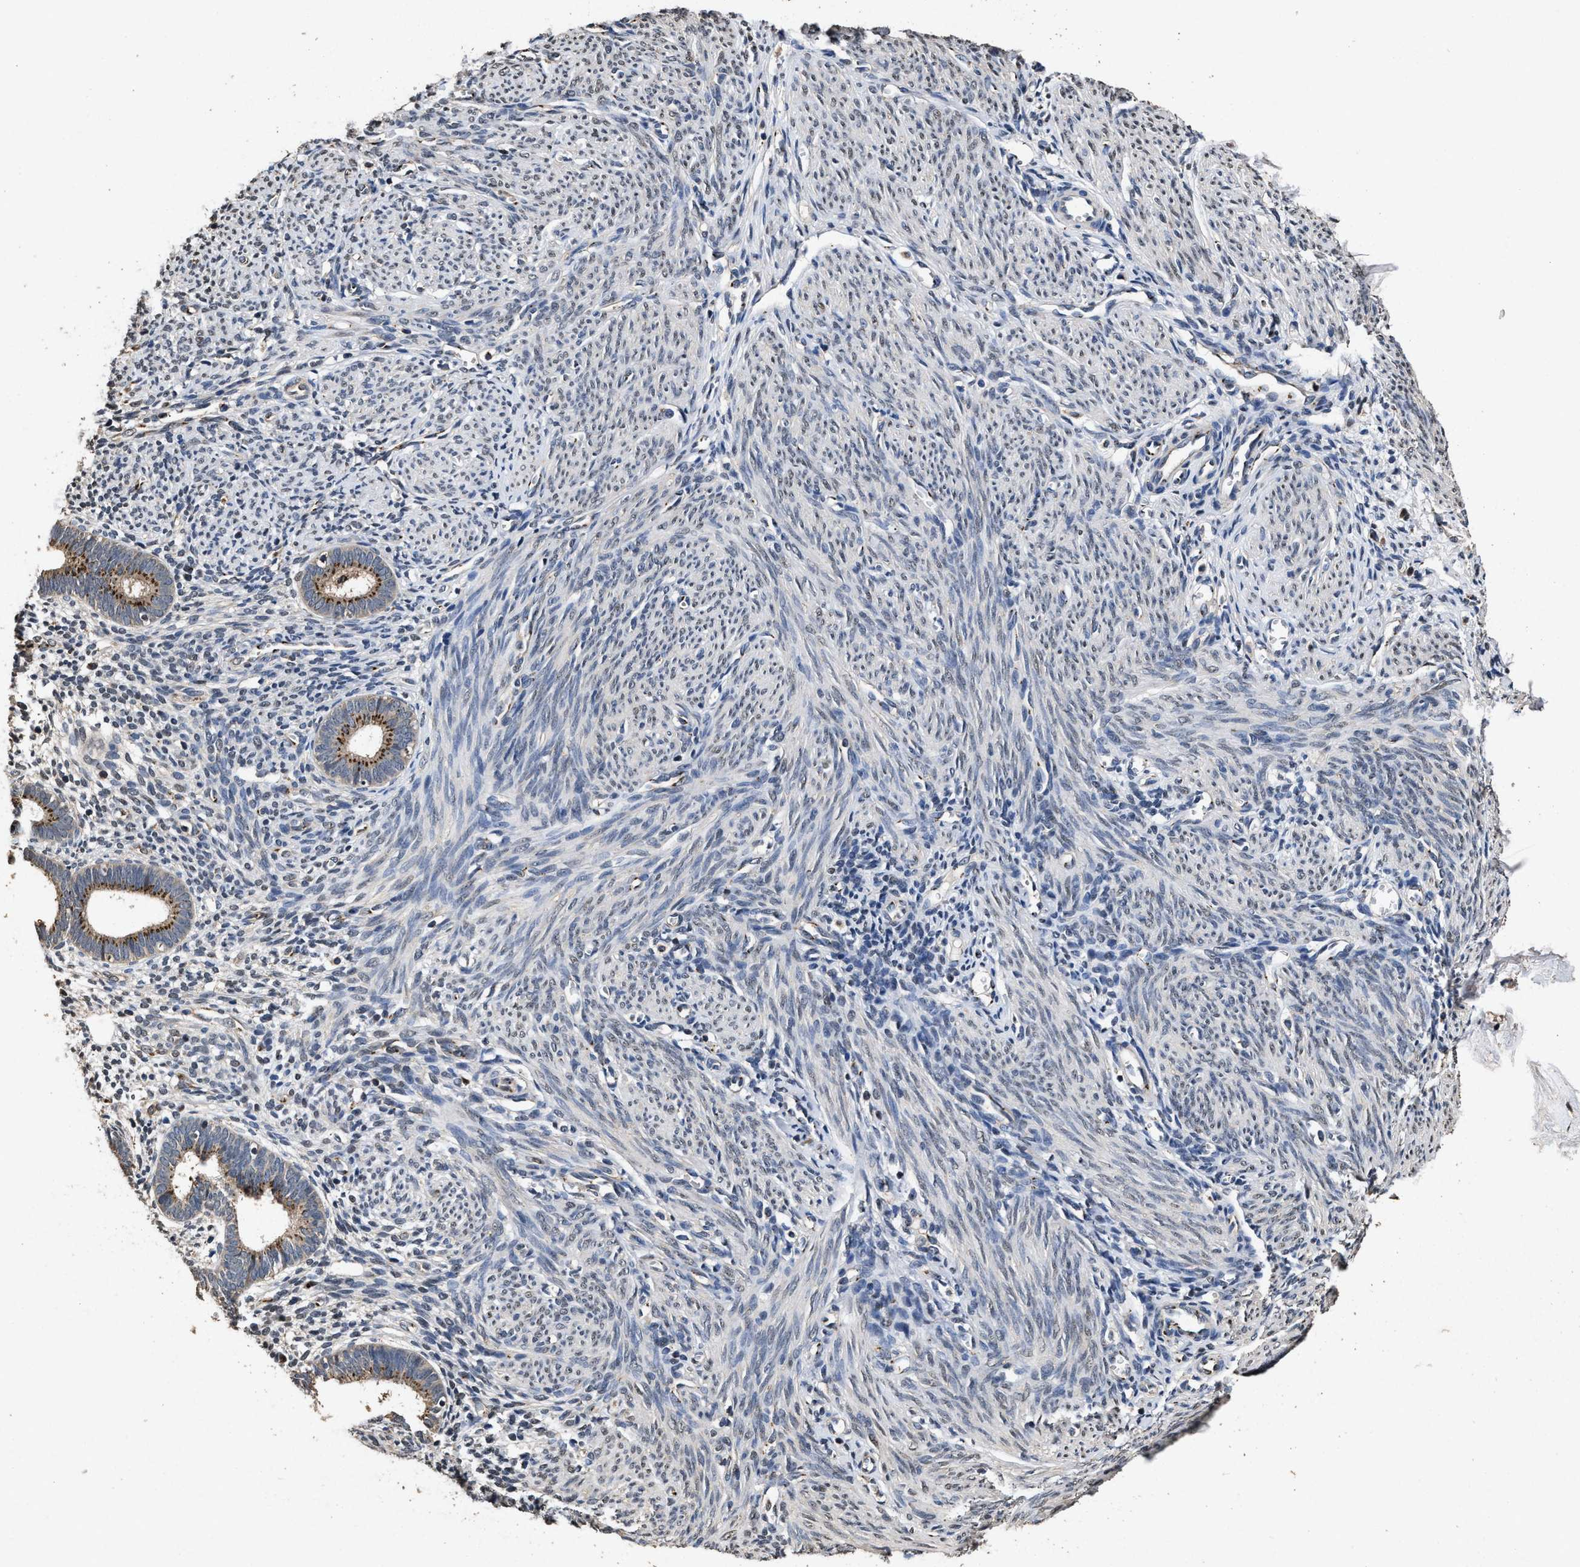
{"staining": {"intensity": "negative", "quantity": "none", "location": "none"}, "tissue": "endometrium", "cell_type": "Cells in endometrial stroma", "image_type": "normal", "snomed": [{"axis": "morphology", "description": "Normal tissue, NOS"}, {"axis": "morphology", "description": "Adenocarcinoma, NOS"}, {"axis": "topography", "description": "Endometrium"}], "caption": "The image demonstrates no staining of cells in endometrial stroma in normal endometrium.", "gene": "TPST2", "patient": {"sex": "female", "age": 57}}